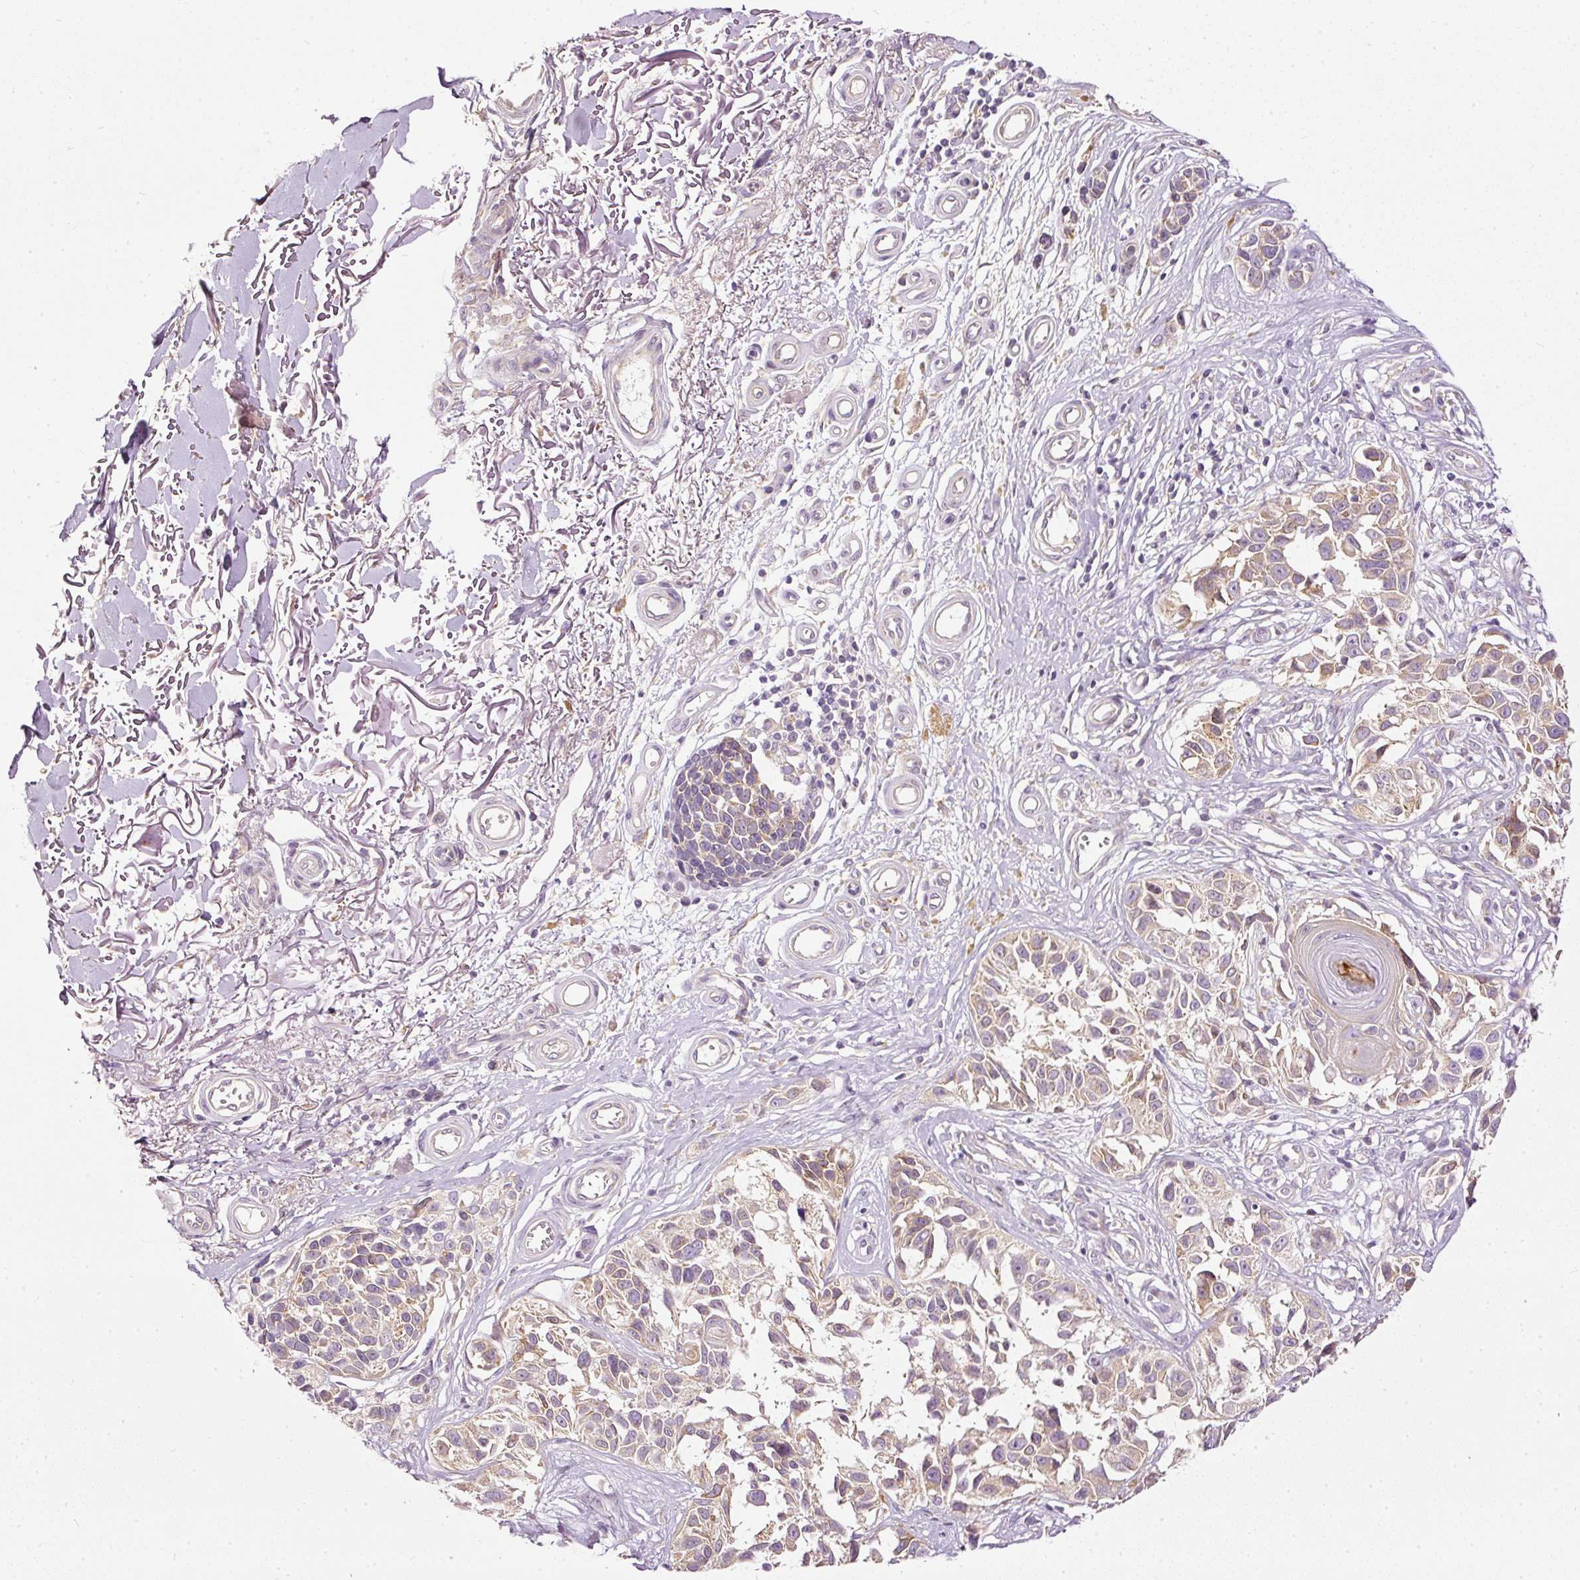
{"staining": {"intensity": "moderate", "quantity": "<25%", "location": "cytoplasmic/membranous"}, "tissue": "melanoma", "cell_type": "Tumor cells", "image_type": "cancer", "snomed": [{"axis": "morphology", "description": "Malignant melanoma, NOS"}, {"axis": "topography", "description": "Skin"}], "caption": "Immunohistochemistry of malignant melanoma demonstrates low levels of moderate cytoplasmic/membranous positivity in approximately <25% of tumor cells.", "gene": "PAQR9", "patient": {"sex": "male", "age": 73}}